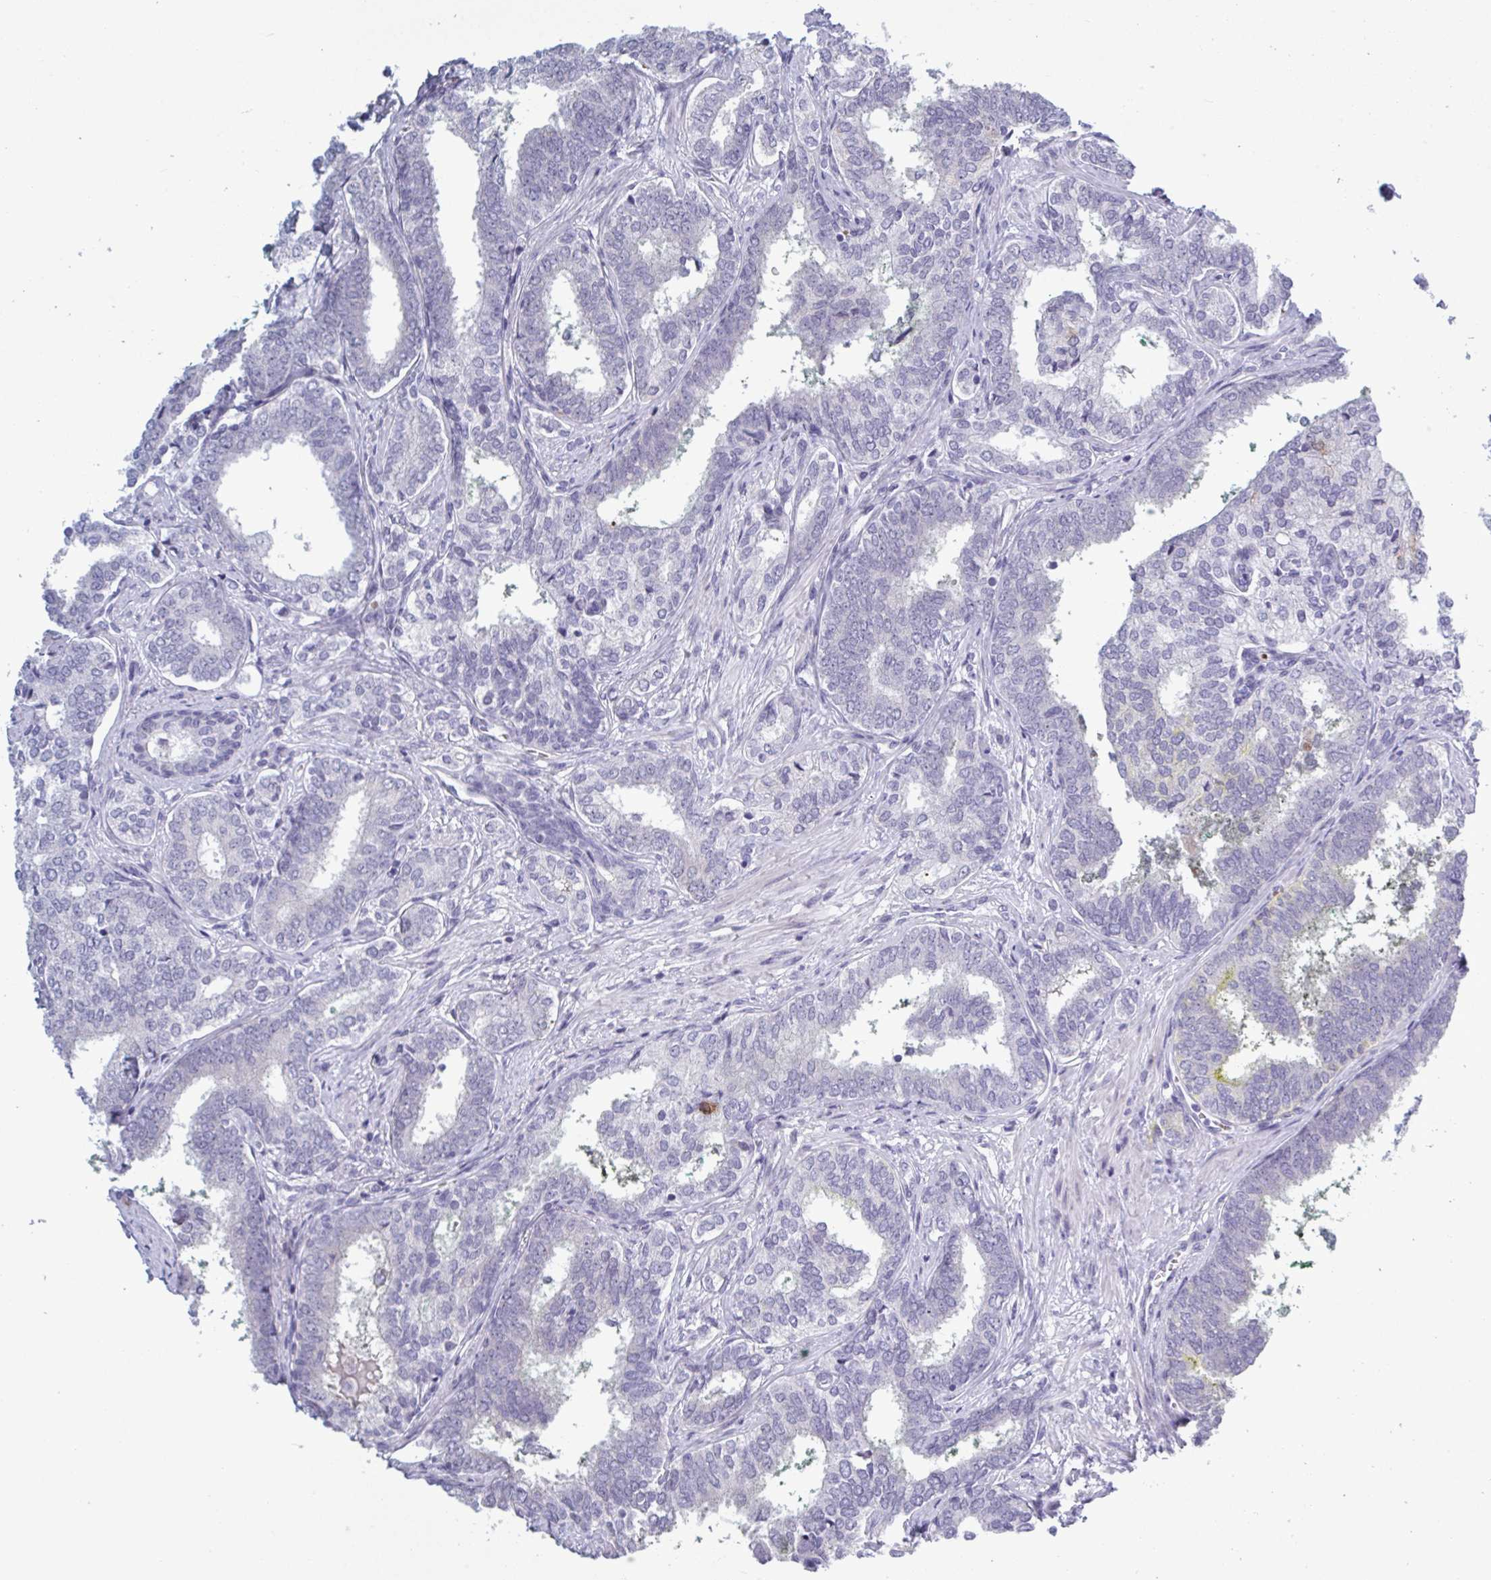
{"staining": {"intensity": "negative", "quantity": "none", "location": "none"}, "tissue": "prostate cancer", "cell_type": "Tumor cells", "image_type": "cancer", "snomed": [{"axis": "morphology", "description": "Adenocarcinoma, High grade"}, {"axis": "topography", "description": "Prostate"}], "caption": "Tumor cells show no significant protein expression in adenocarcinoma (high-grade) (prostate).", "gene": "HSD11B2", "patient": {"sex": "male", "age": 72}}